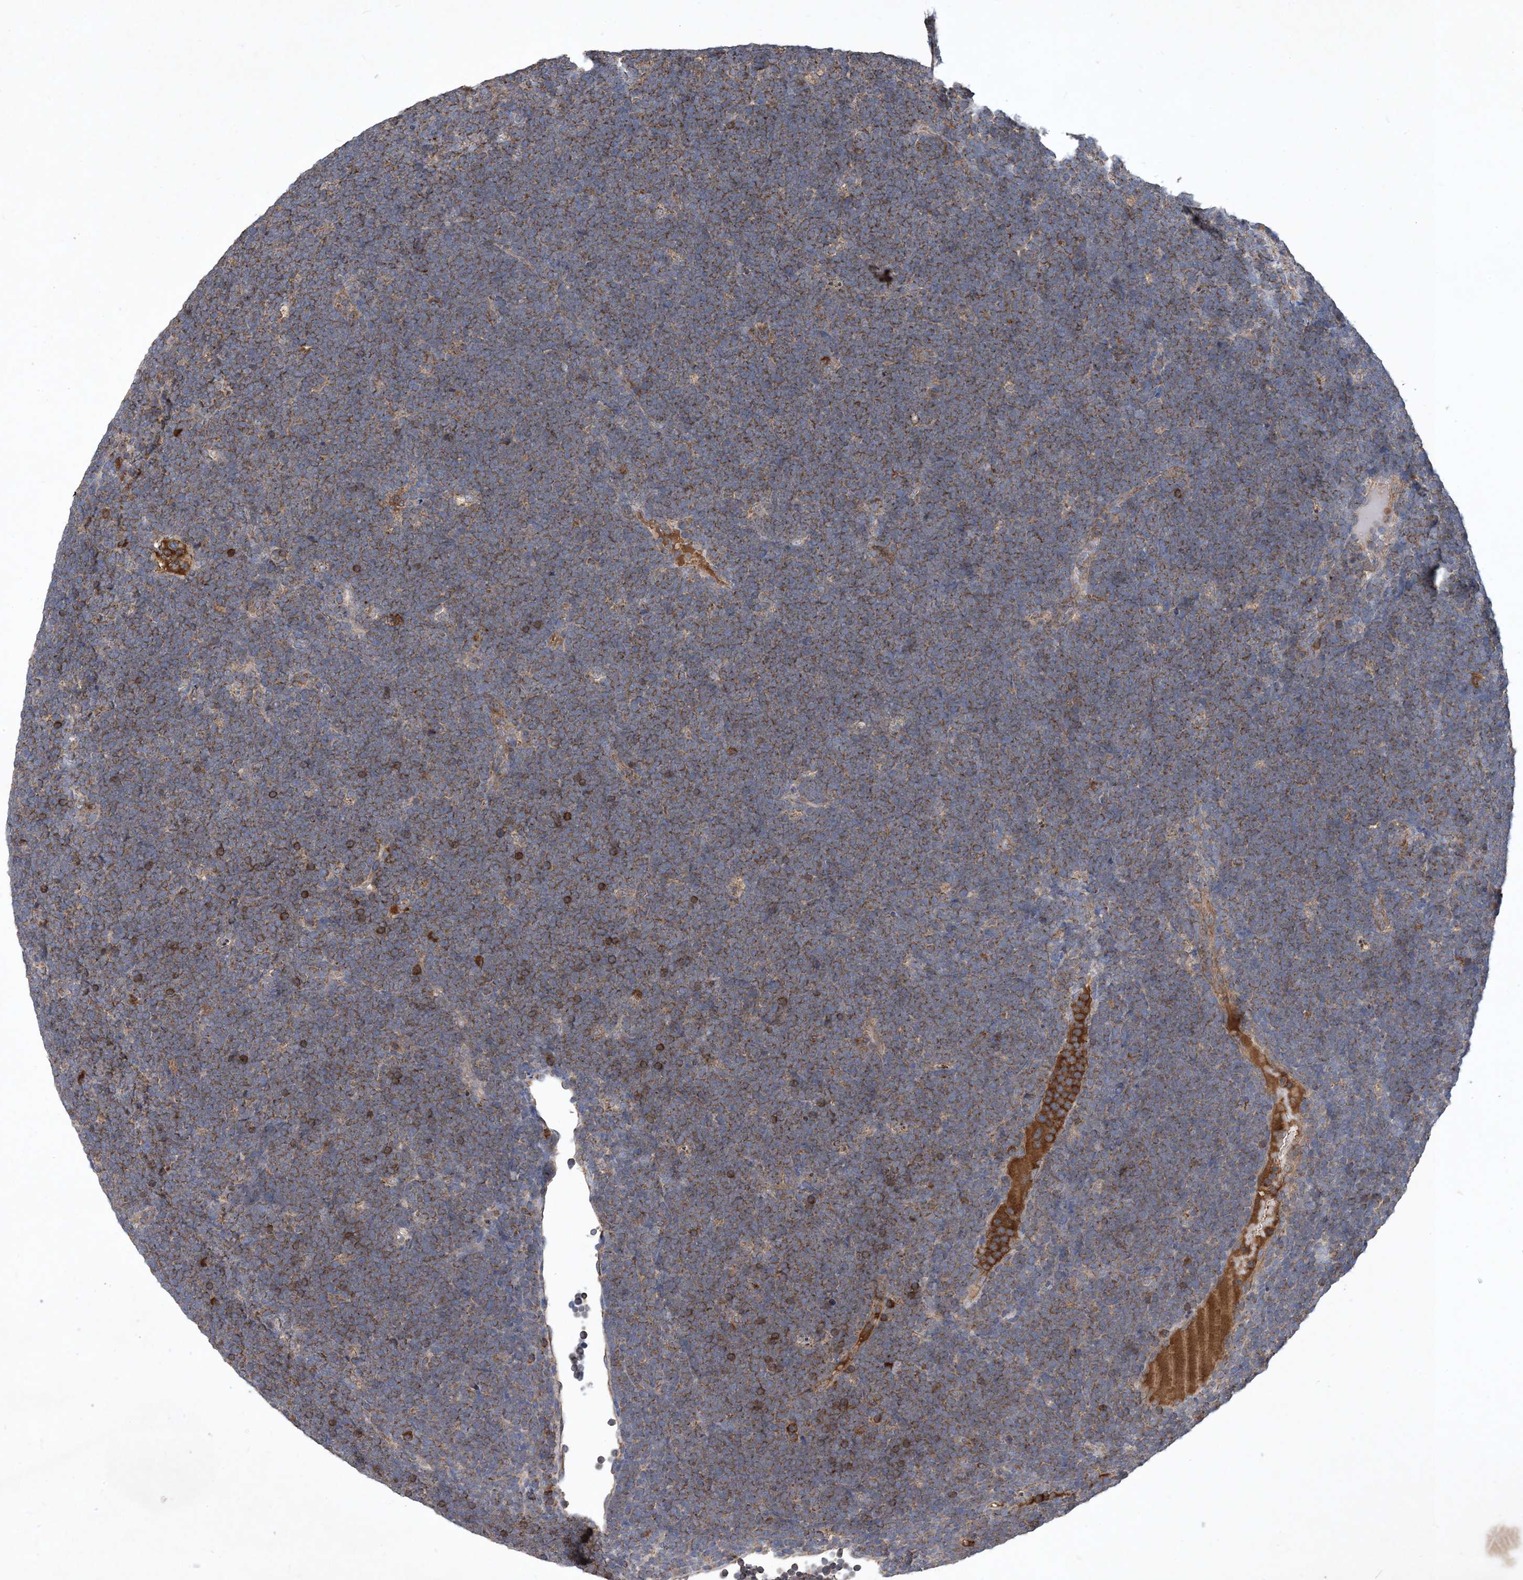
{"staining": {"intensity": "moderate", "quantity": ">75%", "location": "cytoplasmic/membranous"}, "tissue": "lymphoma", "cell_type": "Tumor cells", "image_type": "cancer", "snomed": [{"axis": "morphology", "description": "Malignant lymphoma, non-Hodgkin's type, High grade"}, {"axis": "topography", "description": "Lymph node"}], "caption": "Lymphoma was stained to show a protein in brown. There is medium levels of moderate cytoplasmic/membranous staining in approximately >75% of tumor cells.", "gene": "STK19", "patient": {"sex": "male", "age": 13}}